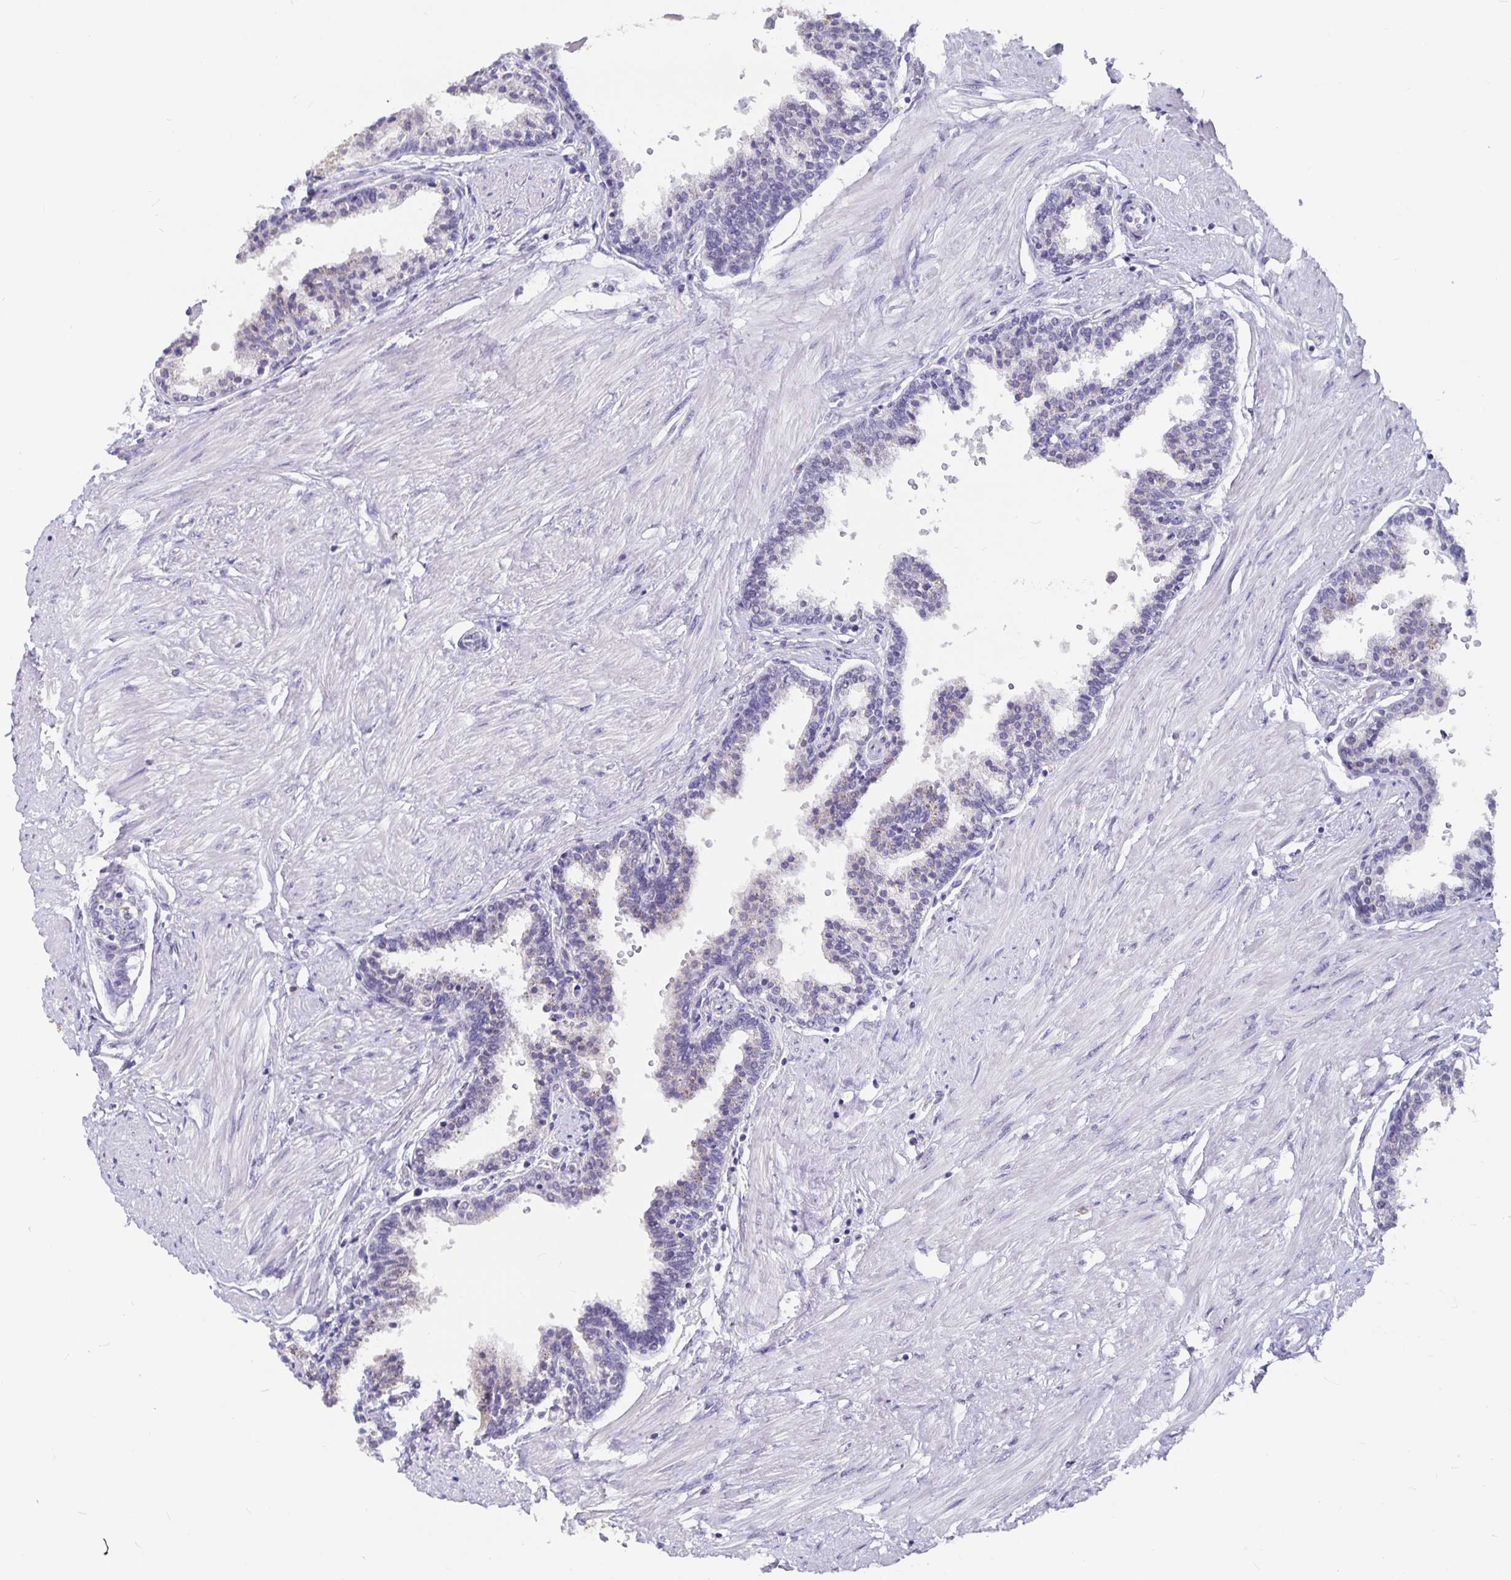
{"staining": {"intensity": "weak", "quantity": "<25%", "location": "cytoplasmic/membranous"}, "tissue": "prostate", "cell_type": "Glandular cells", "image_type": "normal", "snomed": [{"axis": "morphology", "description": "Normal tissue, NOS"}, {"axis": "topography", "description": "Prostate"}], "caption": "The photomicrograph displays no significant expression in glandular cells of prostate. (DAB immunohistochemistry visualized using brightfield microscopy, high magnification).", "gene": "OLIG2", "patient": {"sex": "male", "age": 55}}